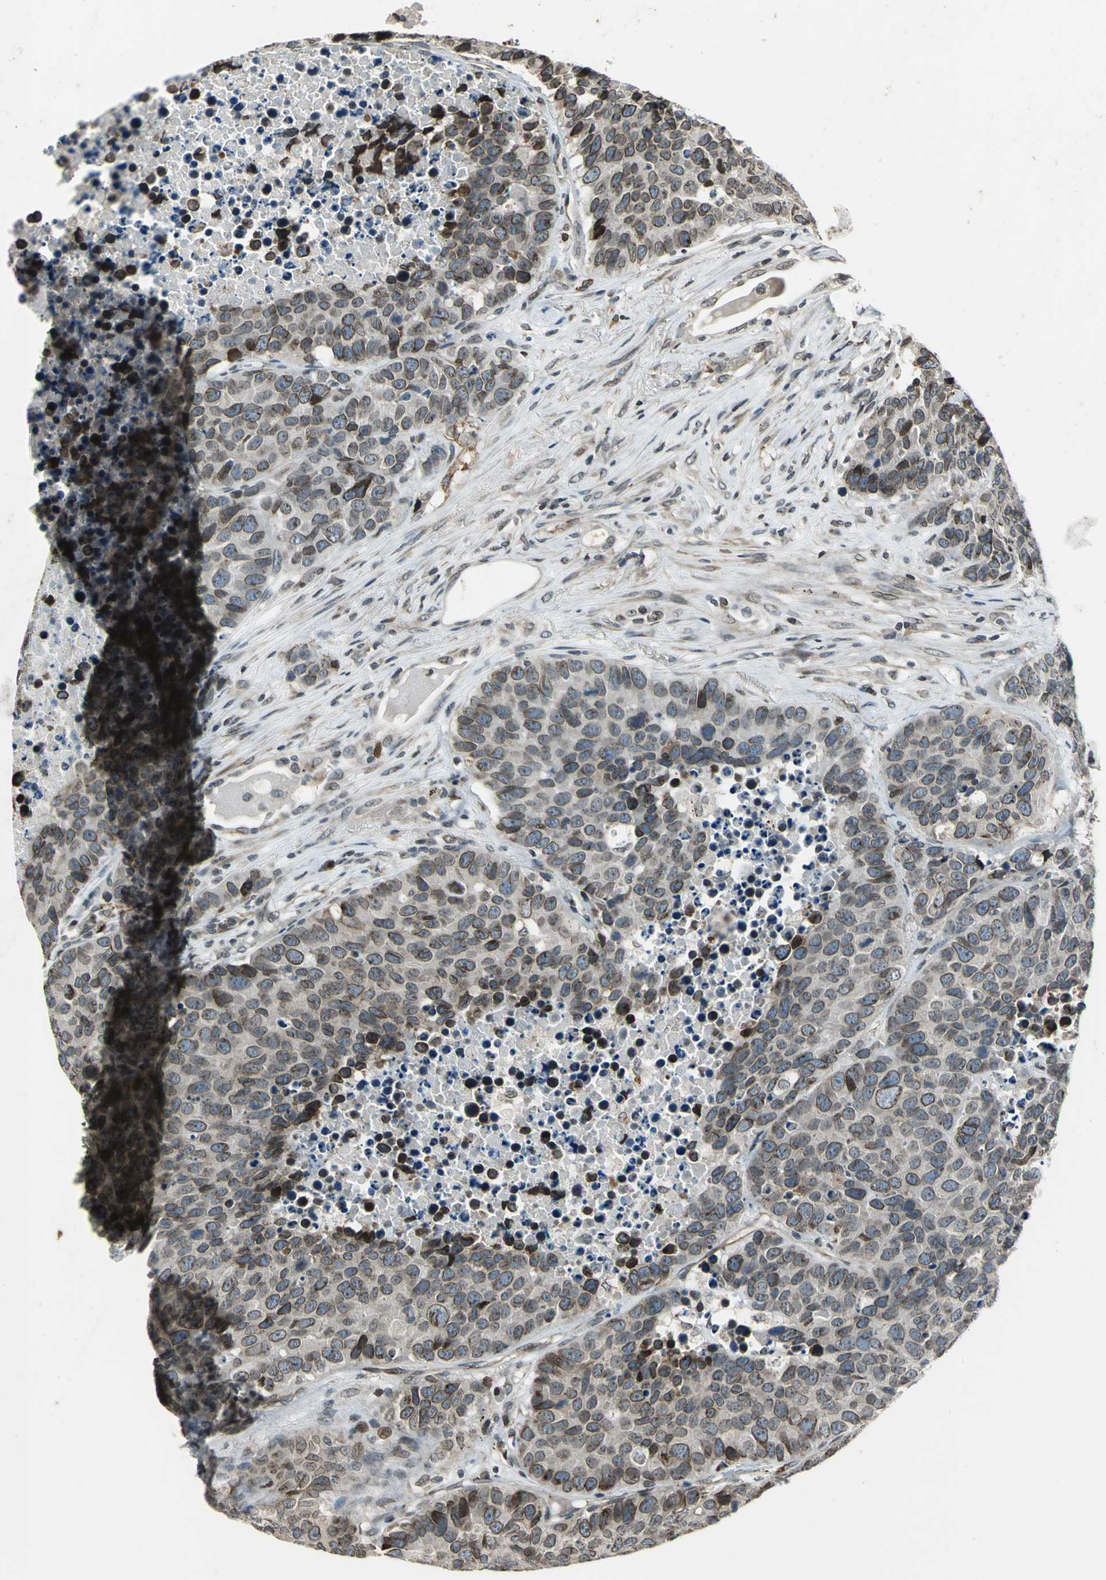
{"staining": {"intensity": "moderate", "quantity": "25%-75%", "location": "cytoplasmic/membranous,nuclear"}, "tissue": "carcinoid", "cell_type": "Tumor cells", "image_type": "cancer", "snomed": [{"axis": "morphology", "description": "Carcinoid, malignant, NOS"}, {"axis": "topography", "description": "Lung"}], "caption": "Malignant carcinoid was stained to show a protein in brown. There is medium levels of moderate cytoplasmic/membranous and nuclear staining in about 25%-75% of tumor cells. (brown staining indicates protein expression, while blue staining denotes nuclei).", "gene": "BRIP1", "patient": {"sex": "male", "age": 60}}